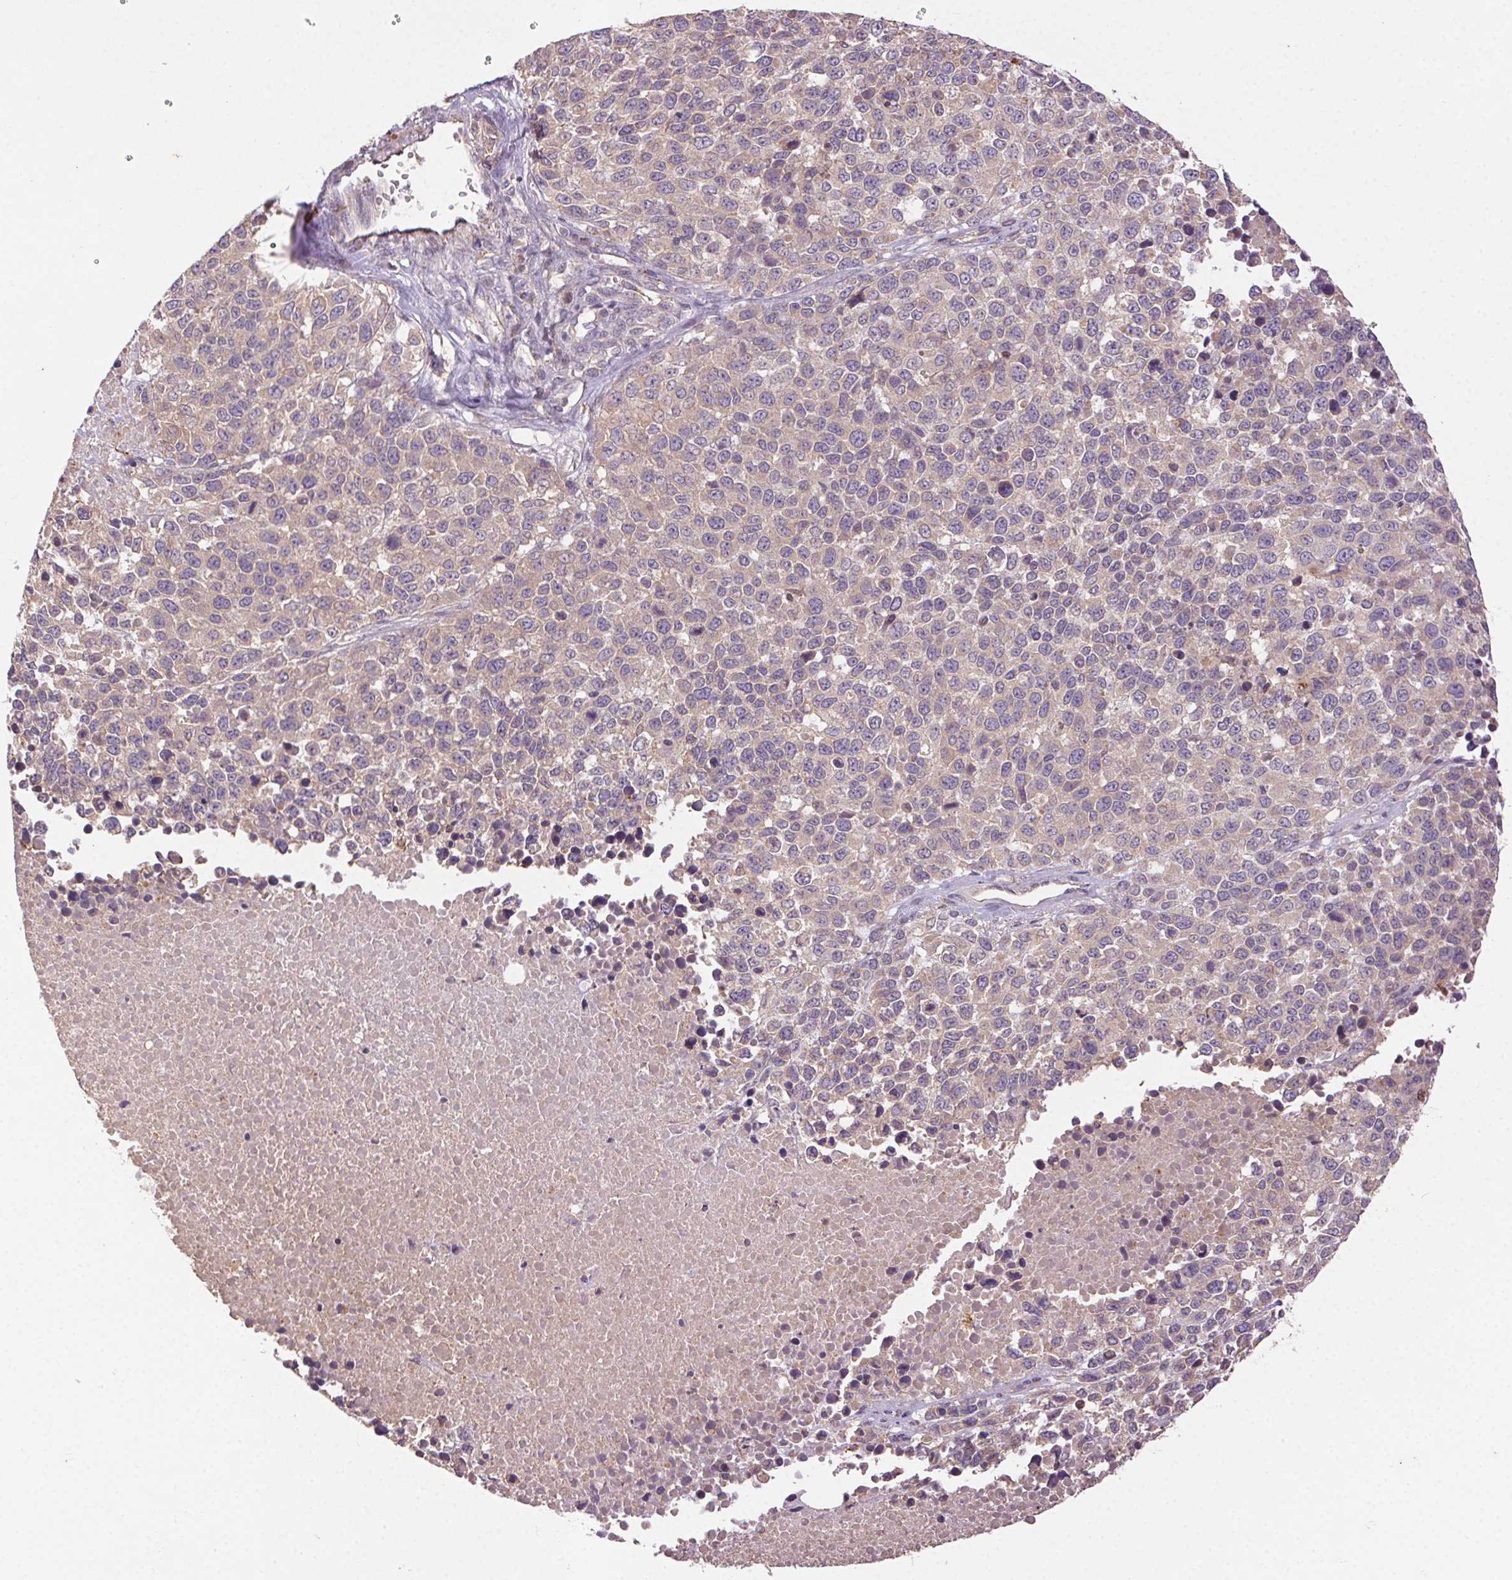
{"staining": {"intensity": "negative", "quantity": "none", "location": "none"}, "tissue": "melanoma", "cell_type": "Tumor cells", "image_type": "cancer", "snomed": [{"axis": "morphology", "description": "Malignant melanoma, Metastatic site"}, {"axis": "topography", "description": "Skin"}], "caption": "Tumor cells are negative for brown protein staining in malignant melanoma (metastatic site).", "gene": "FNBP1L", "patient": {"sex": "male", "age": 84}}